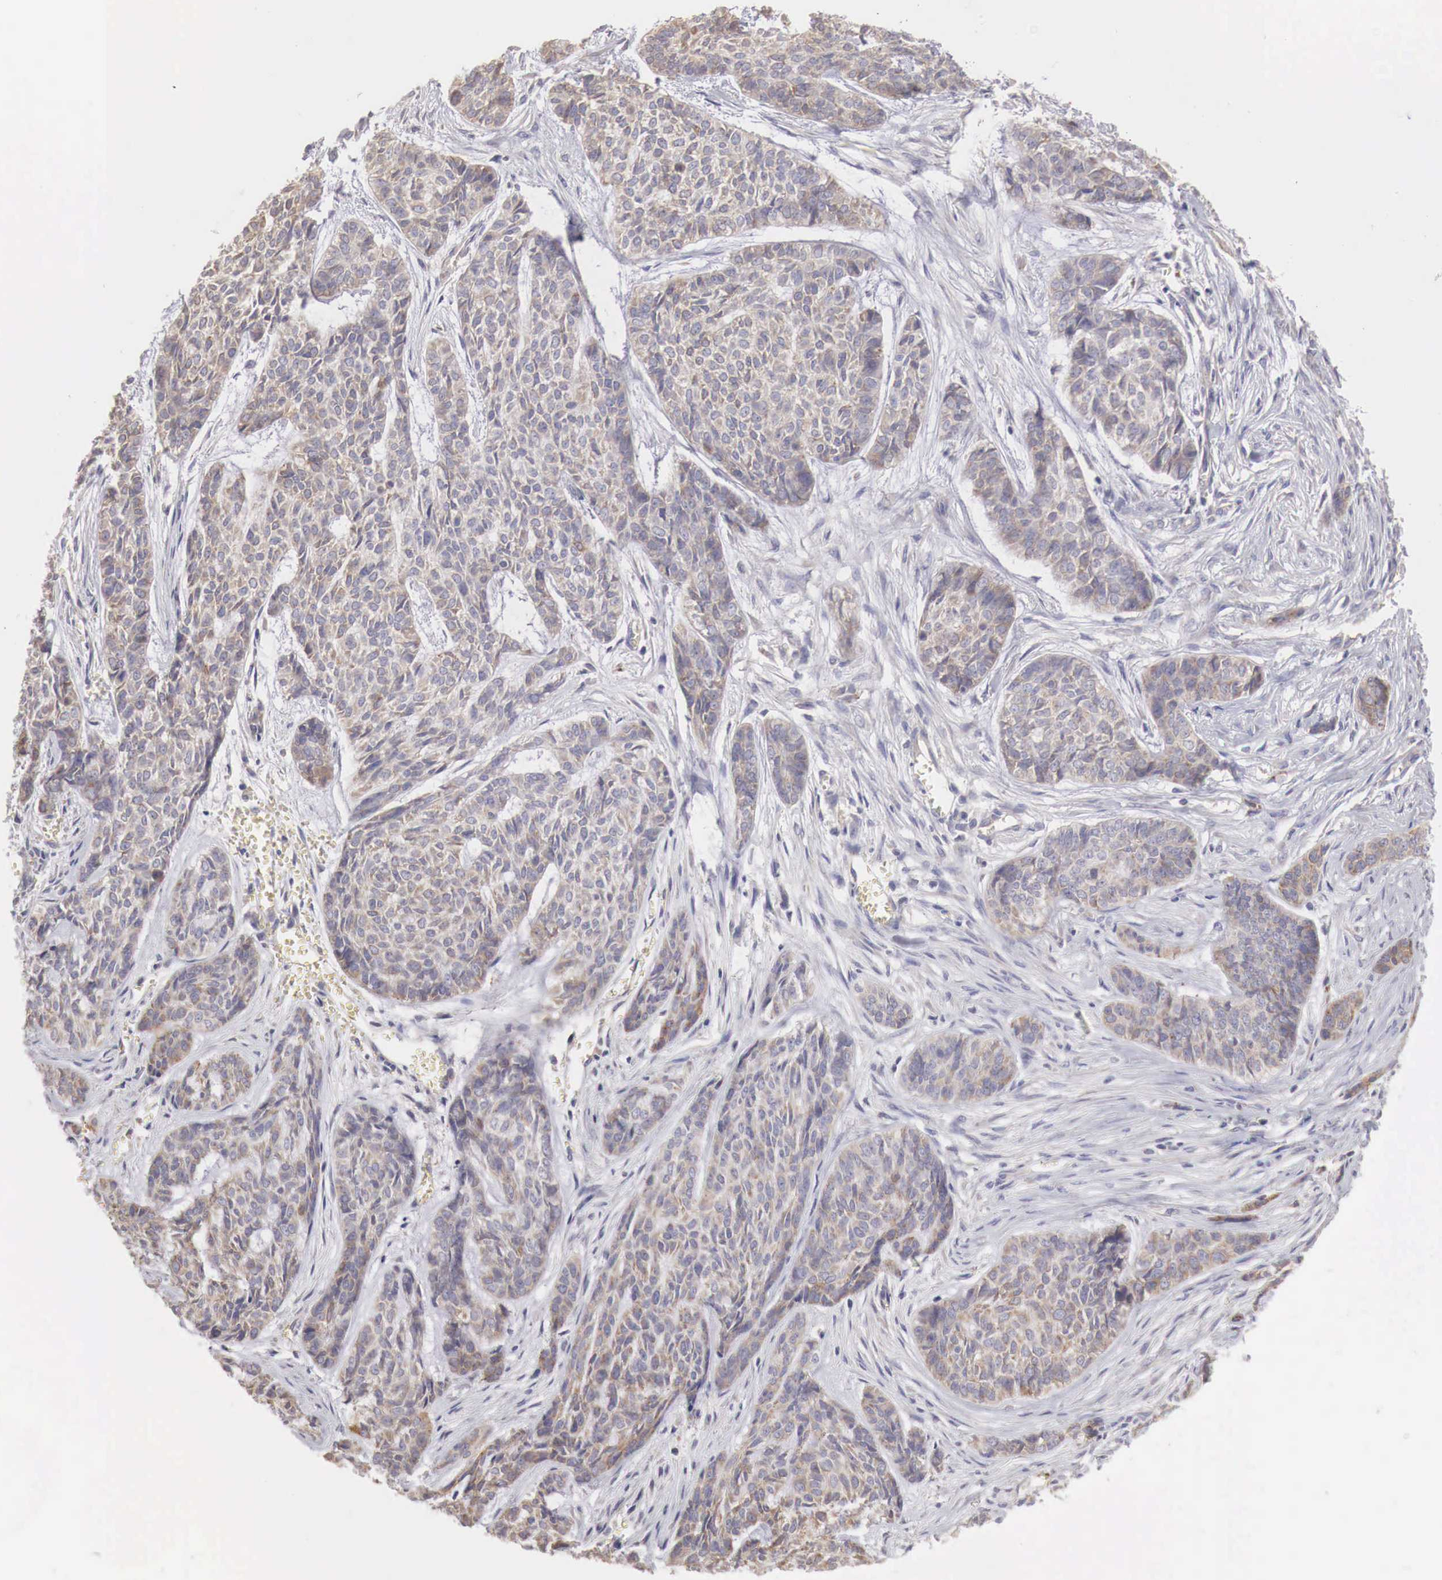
{"staining": {"intensity": "weak", "quantity": ">75%", "location": "cytoplasmic/membranous"}, "tissue": "skin cancer", "cell_type": "Tumor cells", "image_type": "cancer", "snomed": [{"axis": "morphology", "description": "Normal tissue, NOS"}, {"axis": "morphology", "description": "Basal cell carcinoma"}, {"axis": "topography", "description": "Skin"}], "caption": "Skin basal cell carcinoma stained for a protein (brown) demonstrates weak cytoplasmic/membranous positive positivity in about >75% of tumor cells.", "gene": "NSDHL", "patient": {"sex": "female", "age": 65}}